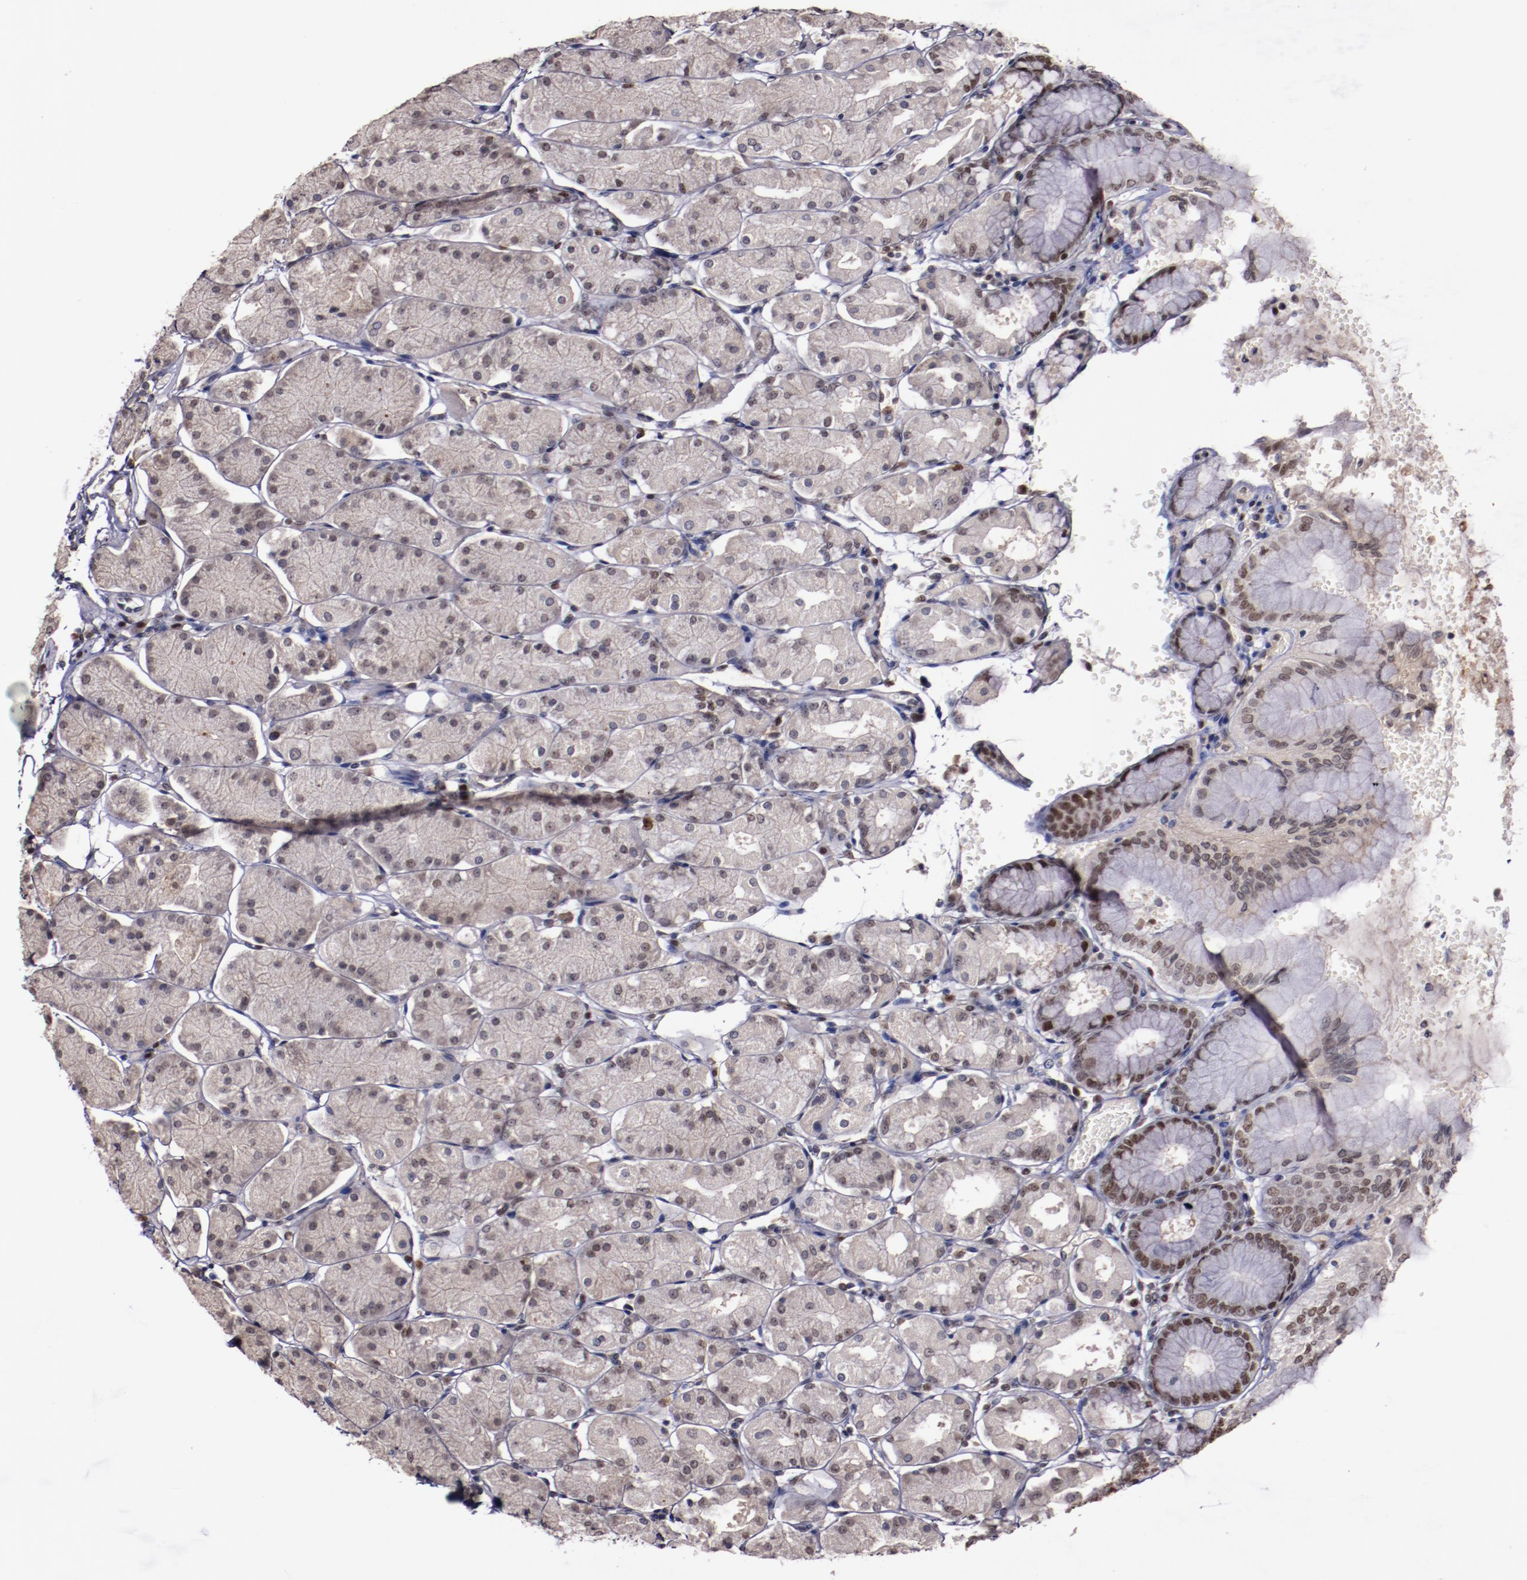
{"staining": {"intensity": "strong", "quantity": ">75%", "location": "nuclear"}, "tissue": "stomach", "cell_type": "Glandular cells", "image_type": "normal", "snomed": [{"axis": "morphology", "description": "Normal tissue, NOS"}, {"axis": "topography", "description": "Stomach, upper"}, {"axis": "topography", "description": "Stomach"}], "caption": "Protein staining of normal stomach demonstrates strong nuclear expression in about >75% of glandular cells. (Stains: DAB (3,3'-diaminobenzidine) in brown, nuclei in blue, Microscopy: brightfield microscopy at high magnification).", "gene": "CHEK2", "patient": {"sex": "male", "age": 76}}